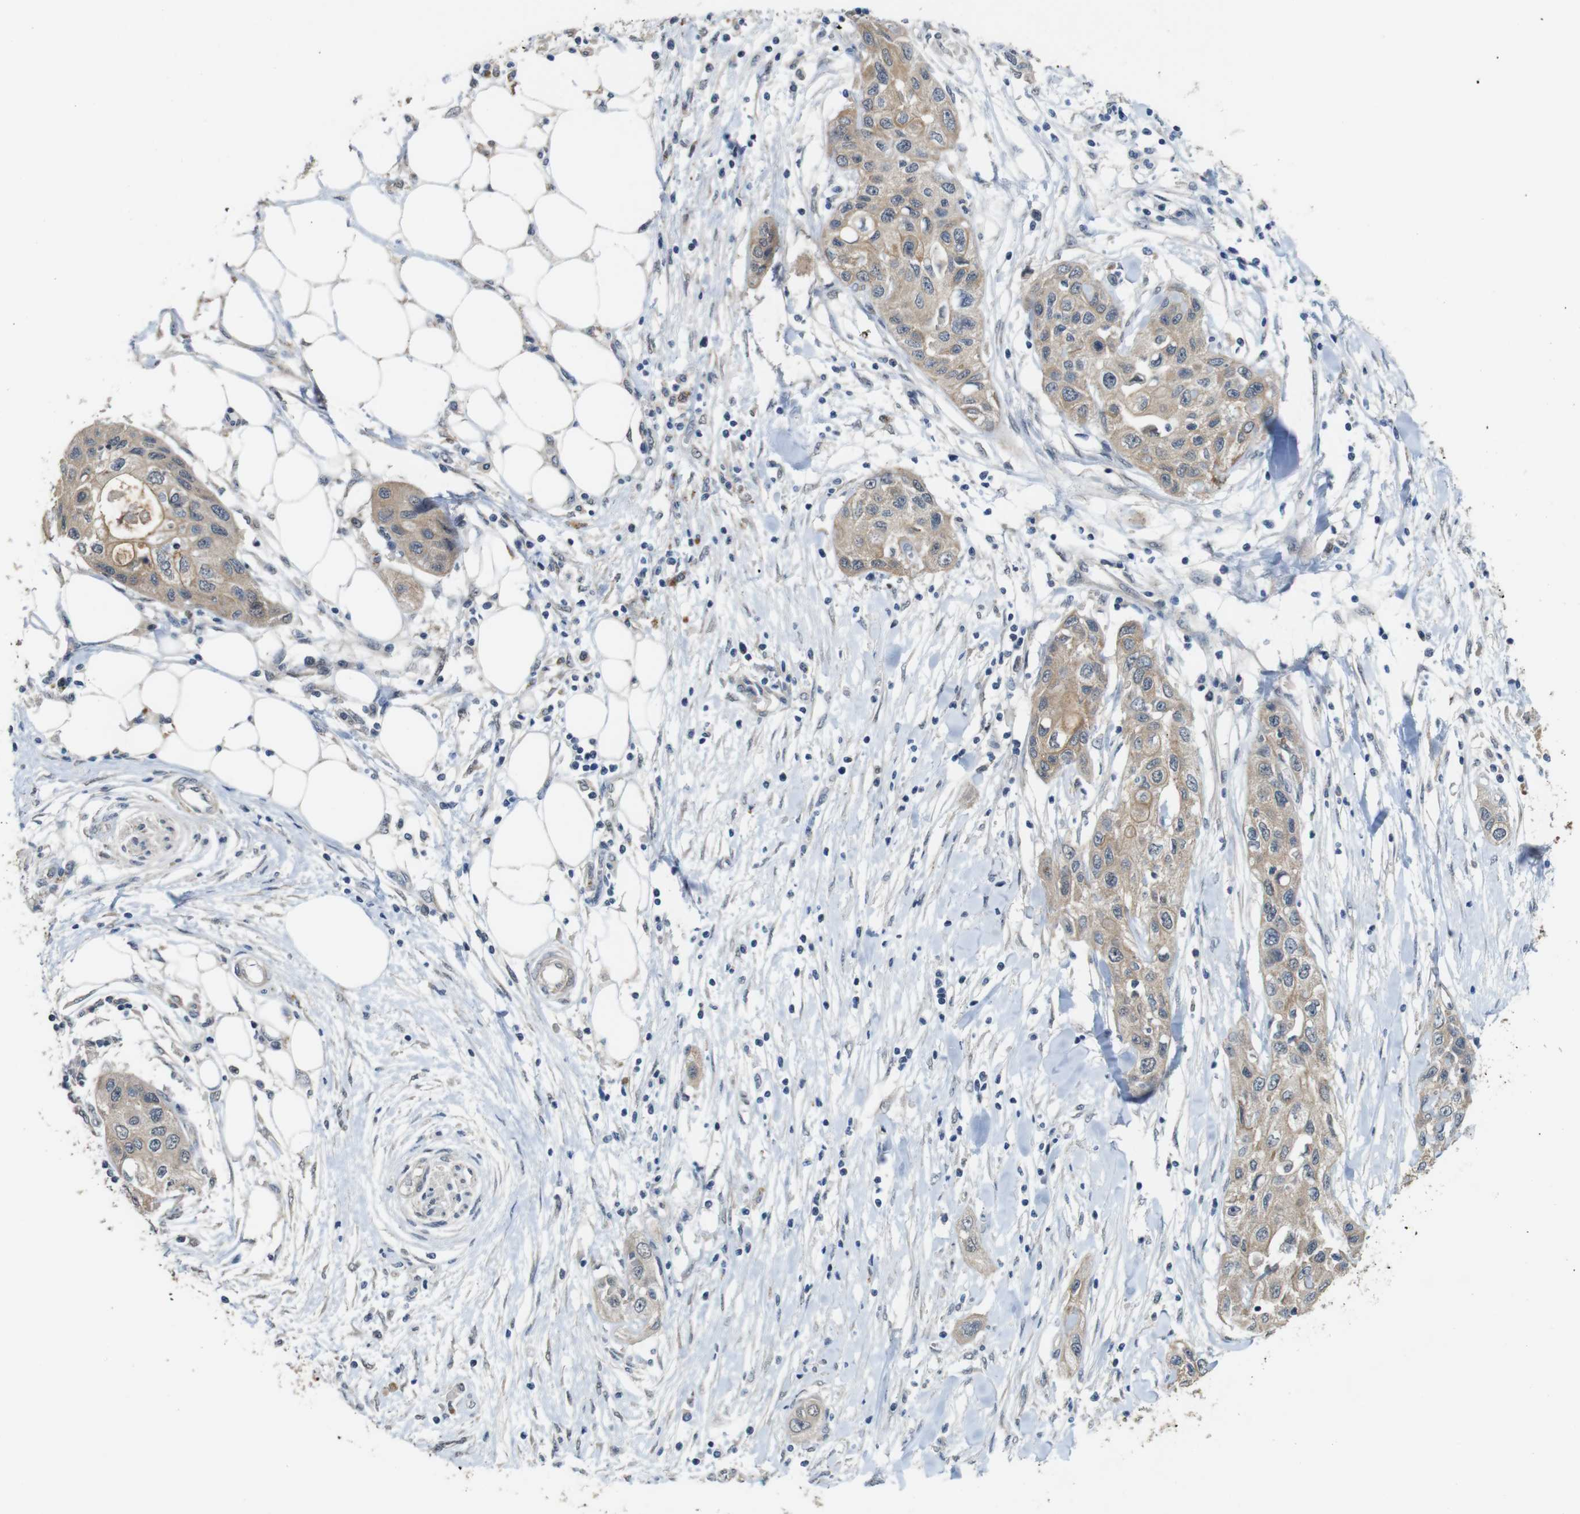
{"staining": {"intensity": "weak", "quantity": ">75%", "location": "cytoplasmic/membranous"}, "tissue": "pancreatic cancer", "cell_type": "Tumor cells", "image_type": "cancer", "snomed": [{"axis": "morphology", "description": "Adenocarcinoma, NOS"}, {"axis": "topography", "description": "Pancreas"}], "caption": "Immunohistochemistry (IHC) of pancreatic cancer (adenocarcinoma) reveals low levels of weak cytoplasmic/membranous staining in approximately >75% of tumor cells. (brown staining indicates protein expression, while blue staining denotes nuclei).", "gene": "CDC34", "patient": {"sex": "female", "age": 70}}